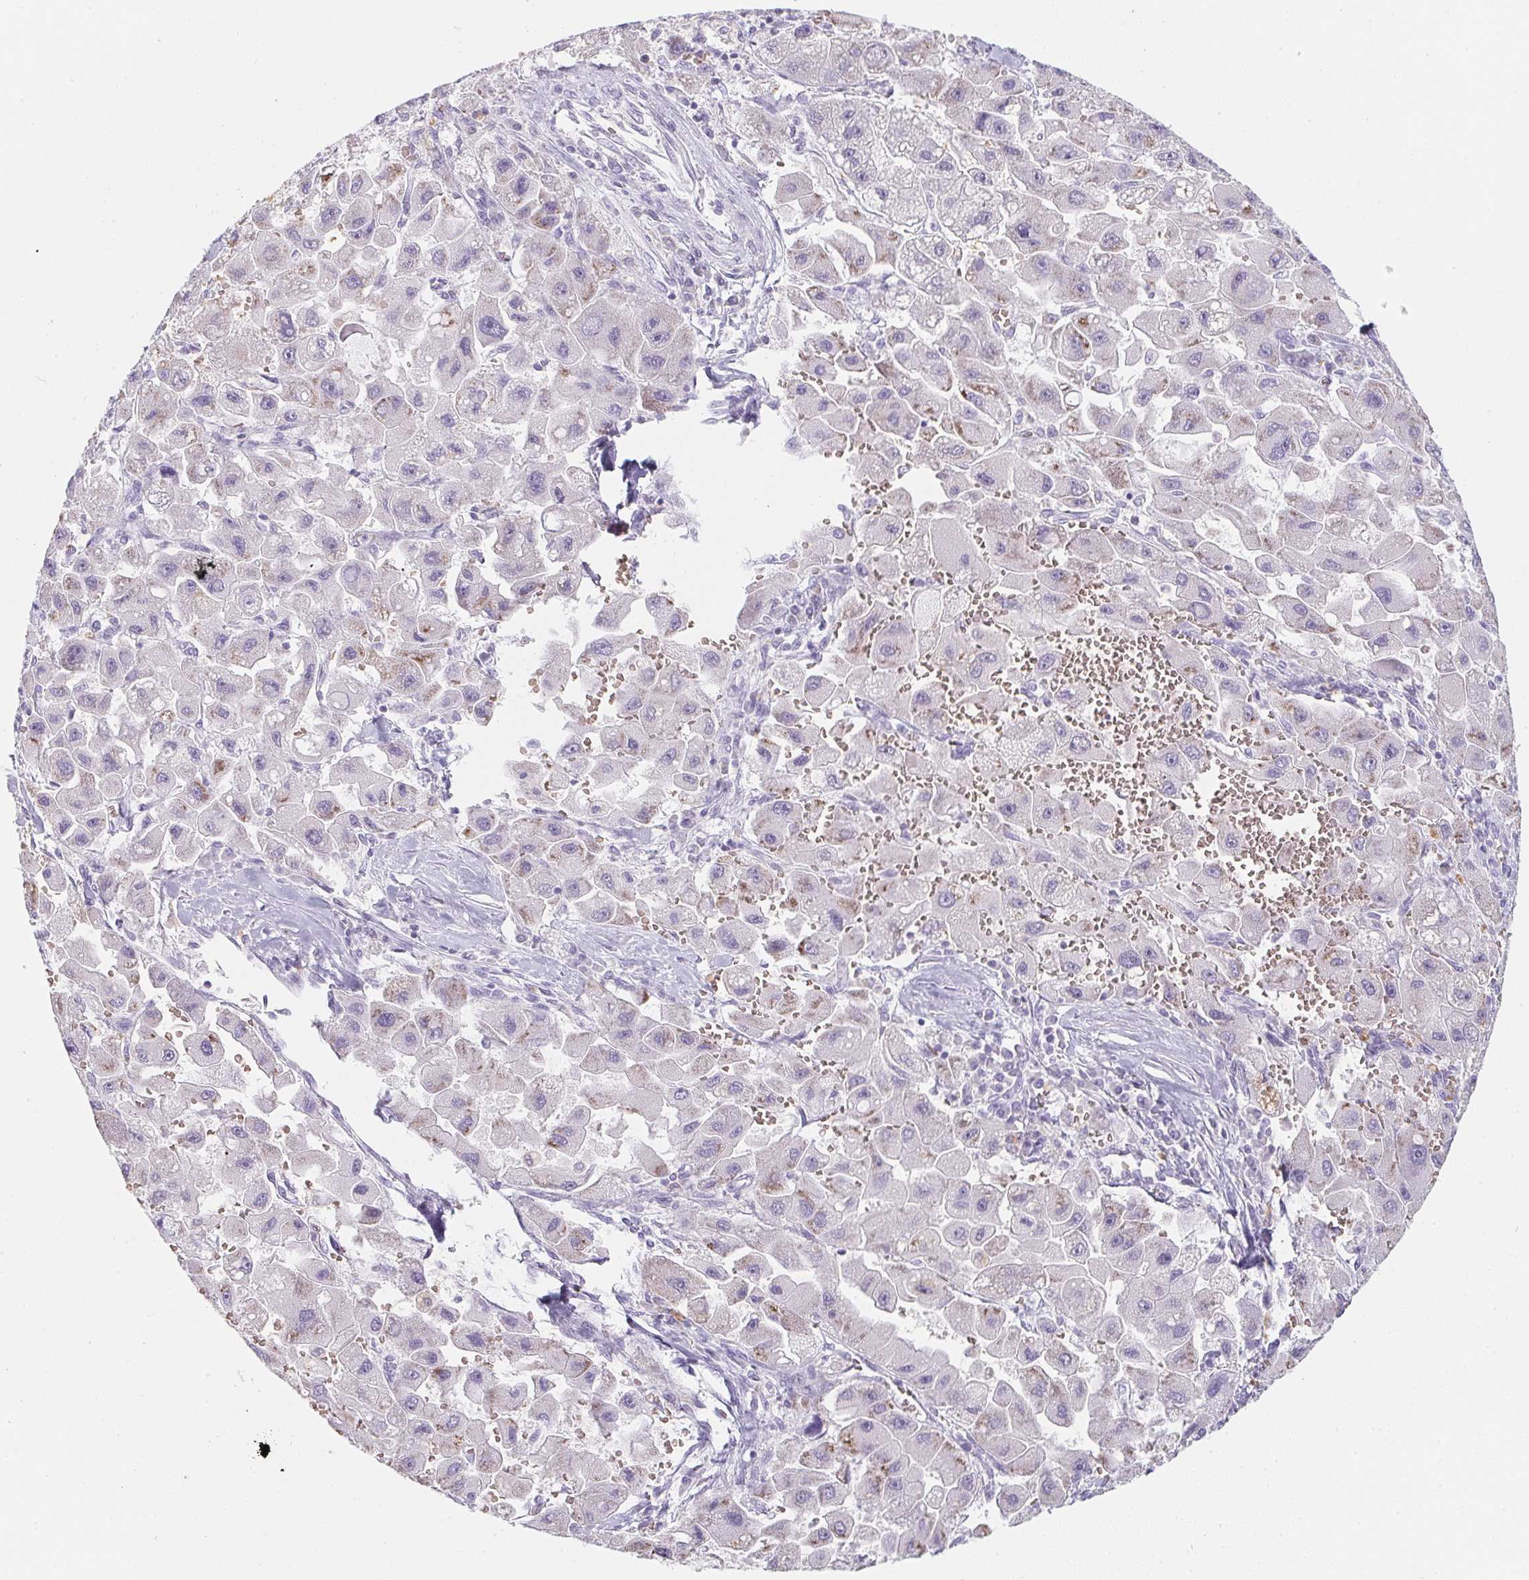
{"staining": {"intensity": "weak", "quantity": "<25%", "location": "cytoplasmic/membranous"}, "tissue": "liver cancer", "cell_type": "Tumor cells", "image_type": "cancer", "snomed": [{"axis": "morphology", "description": "Carcinoma, Hepatocellular, NOS"}, {"axis": "topography", "description": "Liver"}], "caption": "Tumor cells are negative for brown protein staining in liver cancer (hepatocellular carcinoma).", "gene": "DCD", "patient": {"sex": "male", "age": 24}}